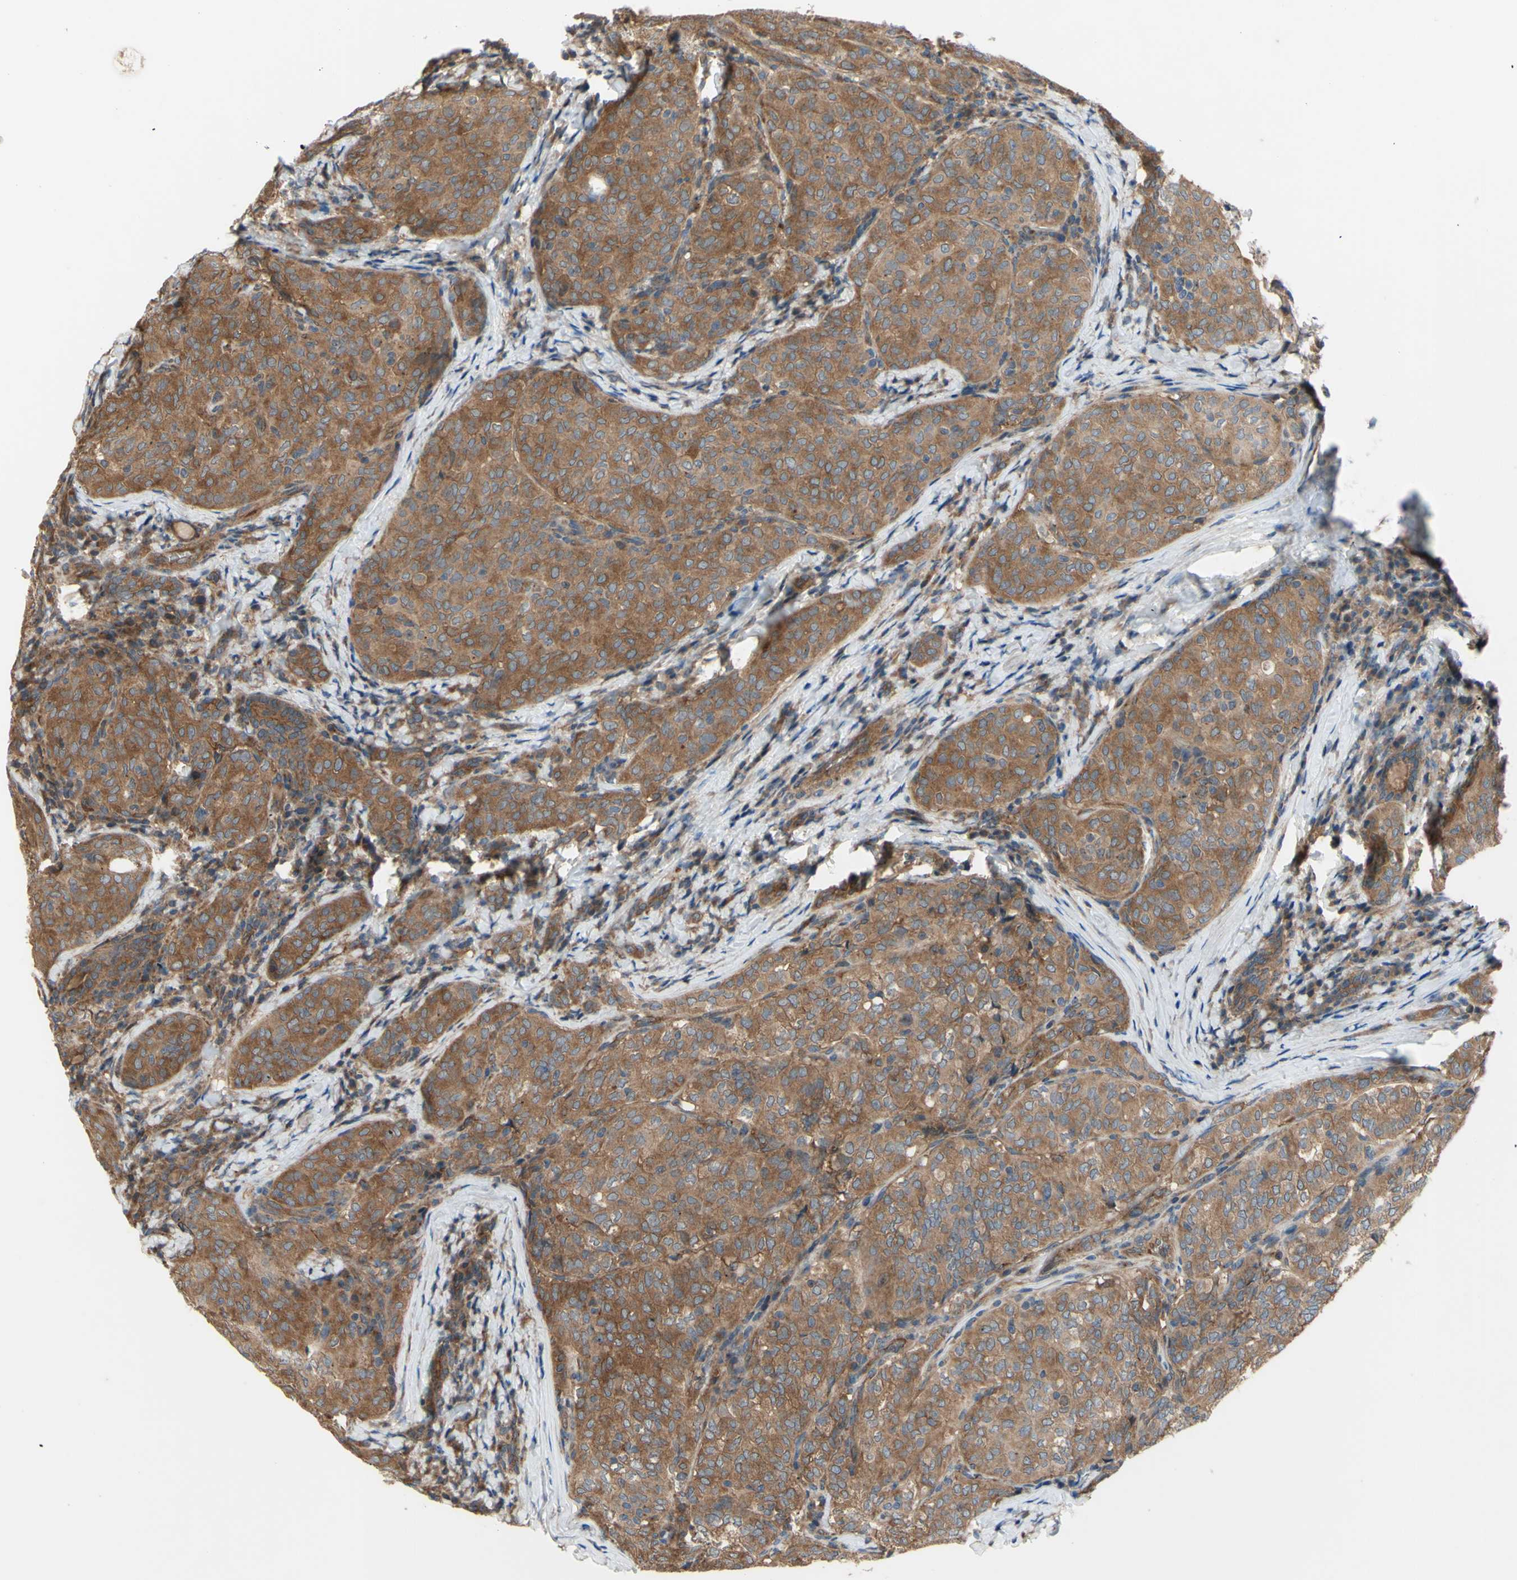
{"staining": {"intensity": "moderate", "quantity": ">75%", "location": "cytoplasmic/membranous"}, "tissue": "thyroid cancer", "cell_type": "Tumor cells", "image_type": "cancer", "snomed": [{"axis": "morphology", "description": "Normal tissue, NOS"}, {"axis": "morphology", "description": "Papillary adenocarcinoma, NOS"}, {"axis": "topography", "description": "Thyroid gland"}], "caption": "An immunohistochemistry photomicrograph of tumor tissue is shown. Protein staining in brown labels moderate cytoplasmic/membranous positivity in papillary adenocarcinoma (thyroid) within tumor cells. (DAB = brown stain, brightfield microscopy at high magnification).", "gene": "DYNLRB1", "patient": {"sex": "female", "age": 30}}